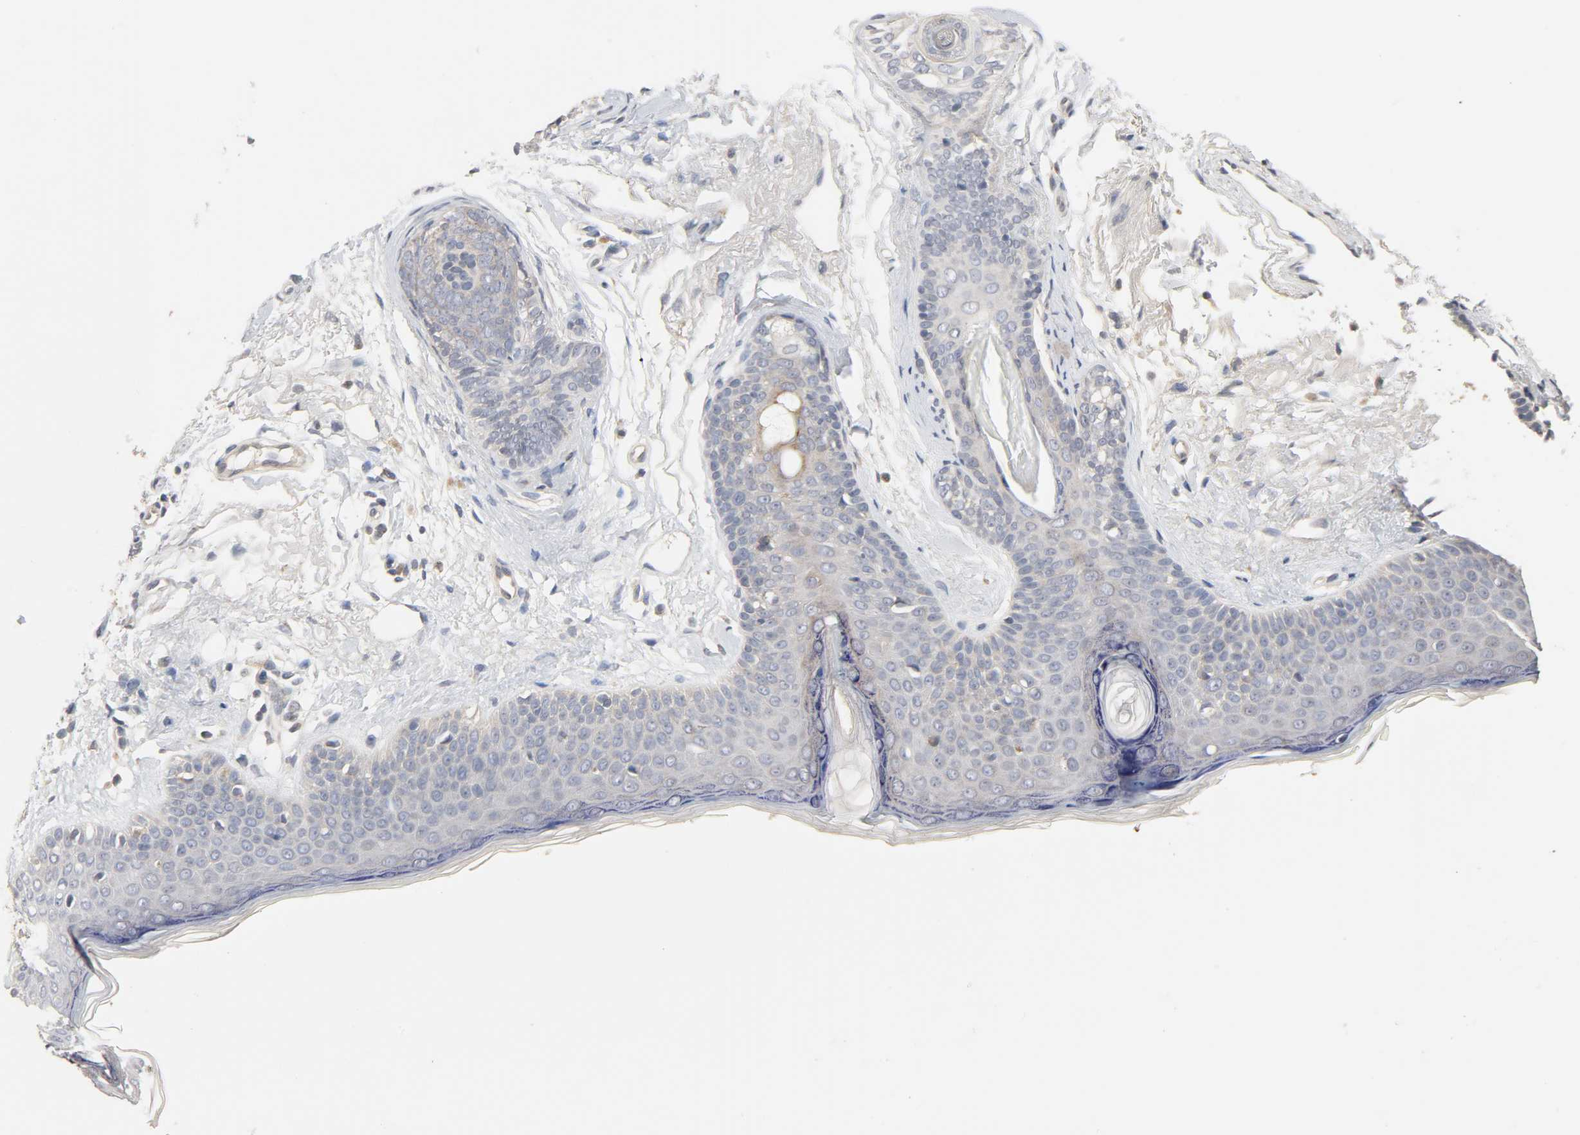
{"staining": {"intensity": "weak", "quantity": "<25%", "location": "cytoplasmic/membranous"}, "tissue": "skin cancer", "cell_type": "Tumor cells", "image_type": "cancer", "snomed": [{"axis": "morphology", "description": "Normal tissue, NOS"}, {"axis": "morphology", "description": "Basal cell carcinoma"}, {"axis": "topography", "description": "Skin"}], "caption": "Immunohistochemistry (IHC) photomicrograph of neoplastic tissue: skin basal cell carcinoma stained with DAB exhibits no significant protein positivity in tumor cells. Brightfield microscopy of immunohistochemistry stained with DAB (brown) and hematoxylin (blue), captured at high magnification.", "gene": "CLEC4E", "patient": {"sex": "female", "age": 69}}